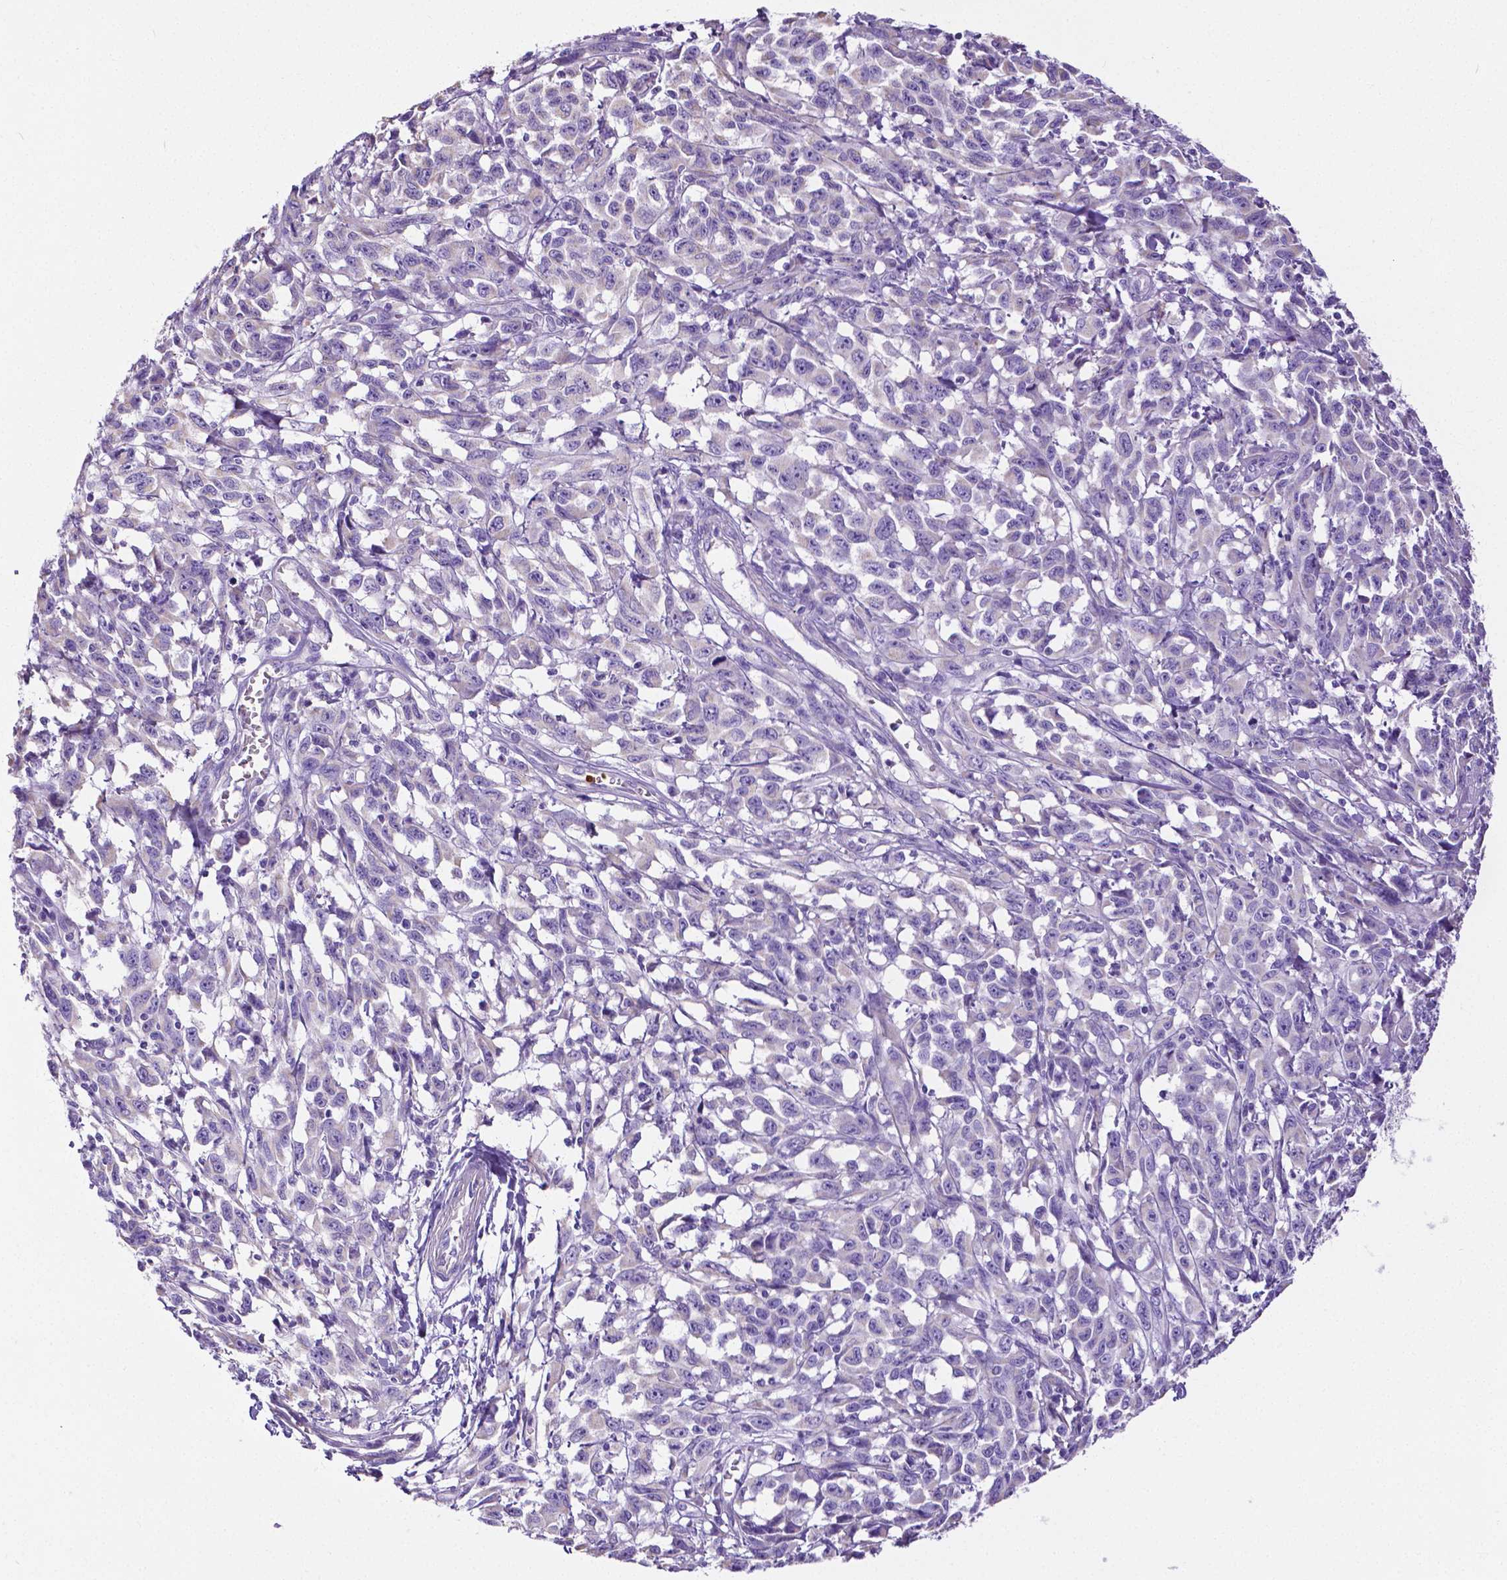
{"staining": {"intensity": "negative", "quantity": "none", "location": "none"}, "tissue": "melanoma", "cell_type": "Tumor cells", "image_type": "cancer", "snomed": [{"axis": "morphology", "description": "Malignant melanoma, NOS"}, {"axis": "topography", "description": "Vulva, labia, clitoris and Bartholin´s gland, NO"}], "caption": "Immunohistochemistry (IHC) histopathology image of neoplastic tissue: malignant melanoma stained with DAB (3,3'-diaminobenzidine) shows no significant protein expression in tumor cells.", "gene": "MMP9", "patient": {"sex": "female", "age": 75}}